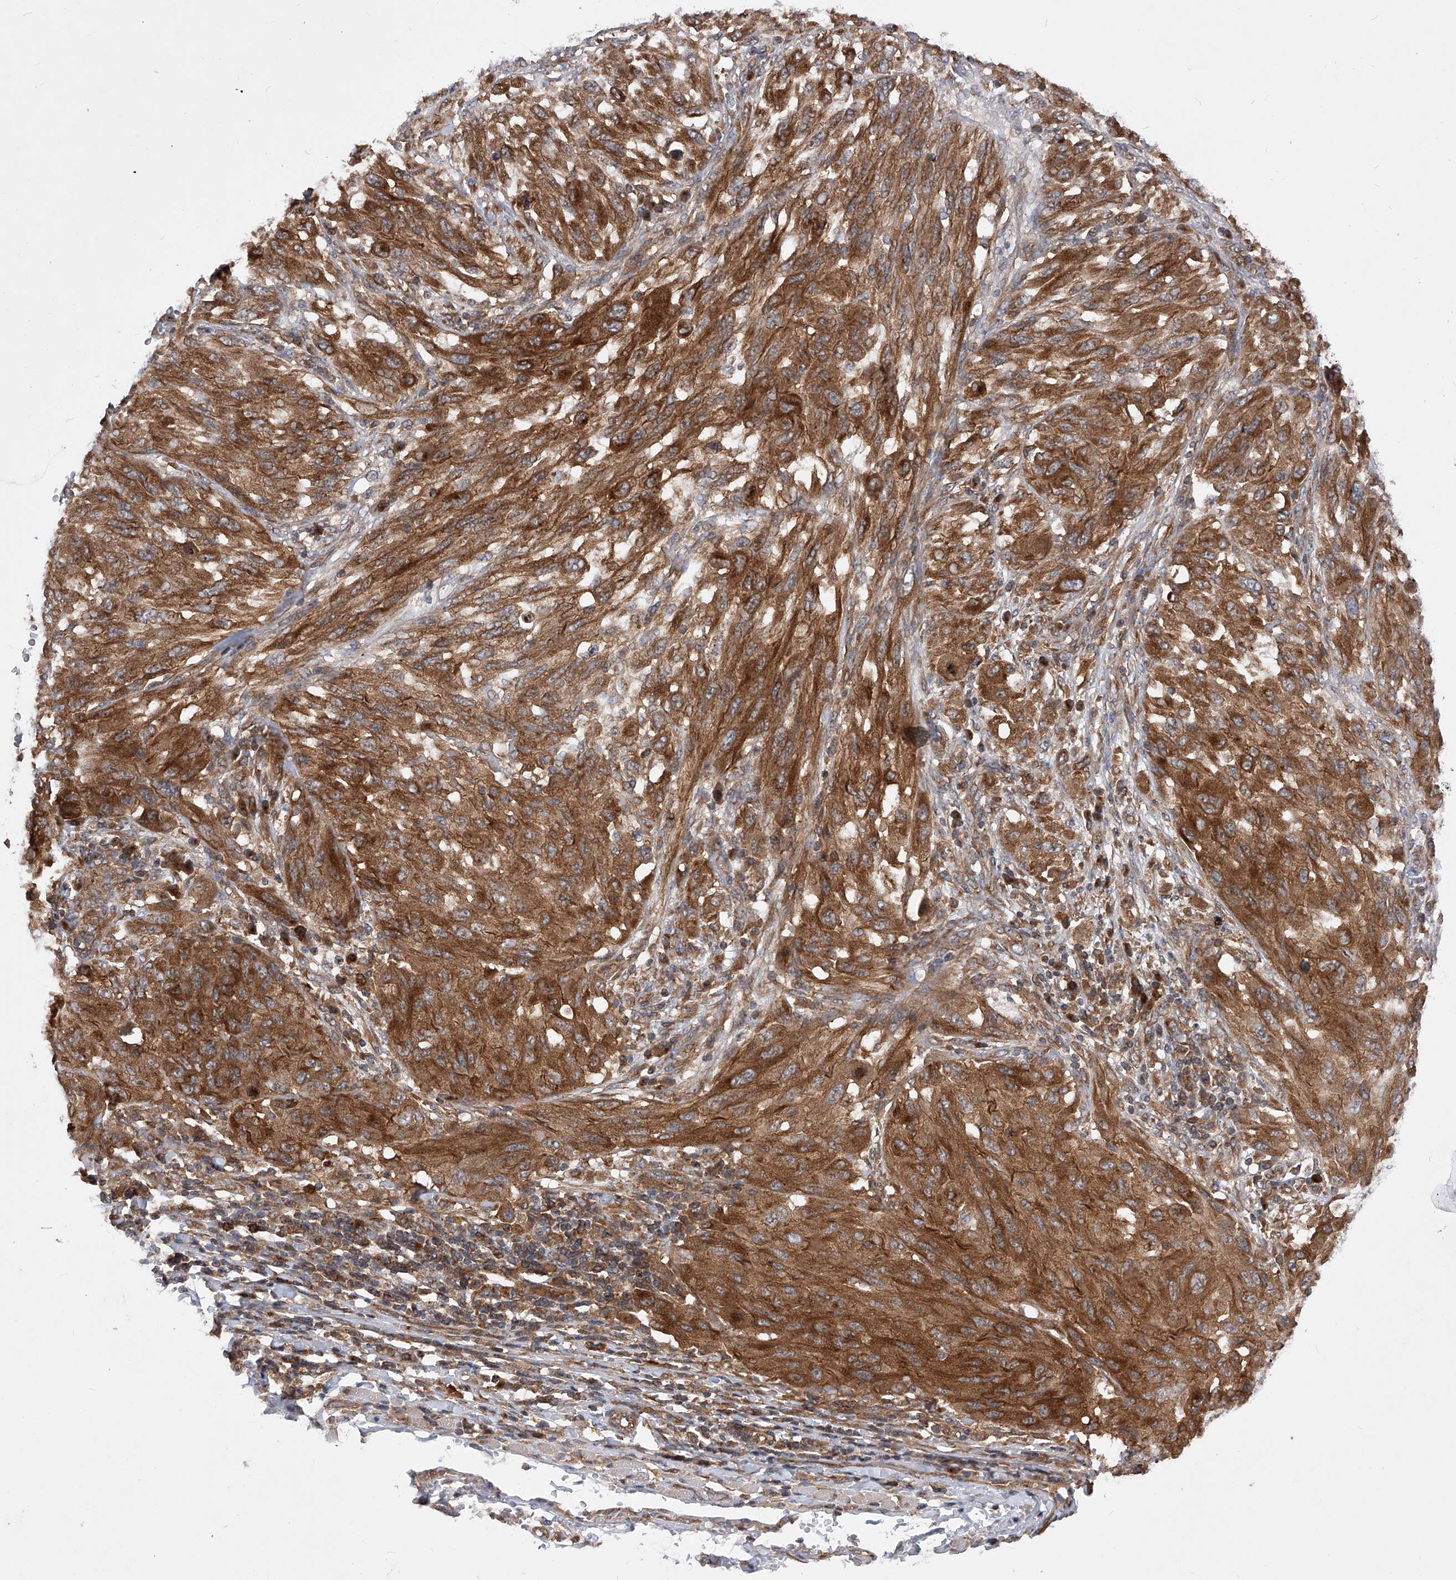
{"staining": {"intensity": "strong", "quantity": ">75%", "location": "cytoplasmic/membranous"}, "tissue": "melanoma", "cell_type": "Tumor cells", "image_type": "cancer", "snomed": [{"axis": "morphology", "description": "Malignant melanoma, NOS"}, {"axis": "topography", "description": "Skin"}], "caption": "Brown immunohistochemical staining in human malignant melanoma displays strong cytoplasmic/membranous staining in approximately >75% of tumor cells.", "gene": "CFAP410", "patient": {"sex": "female", "age": 91}}